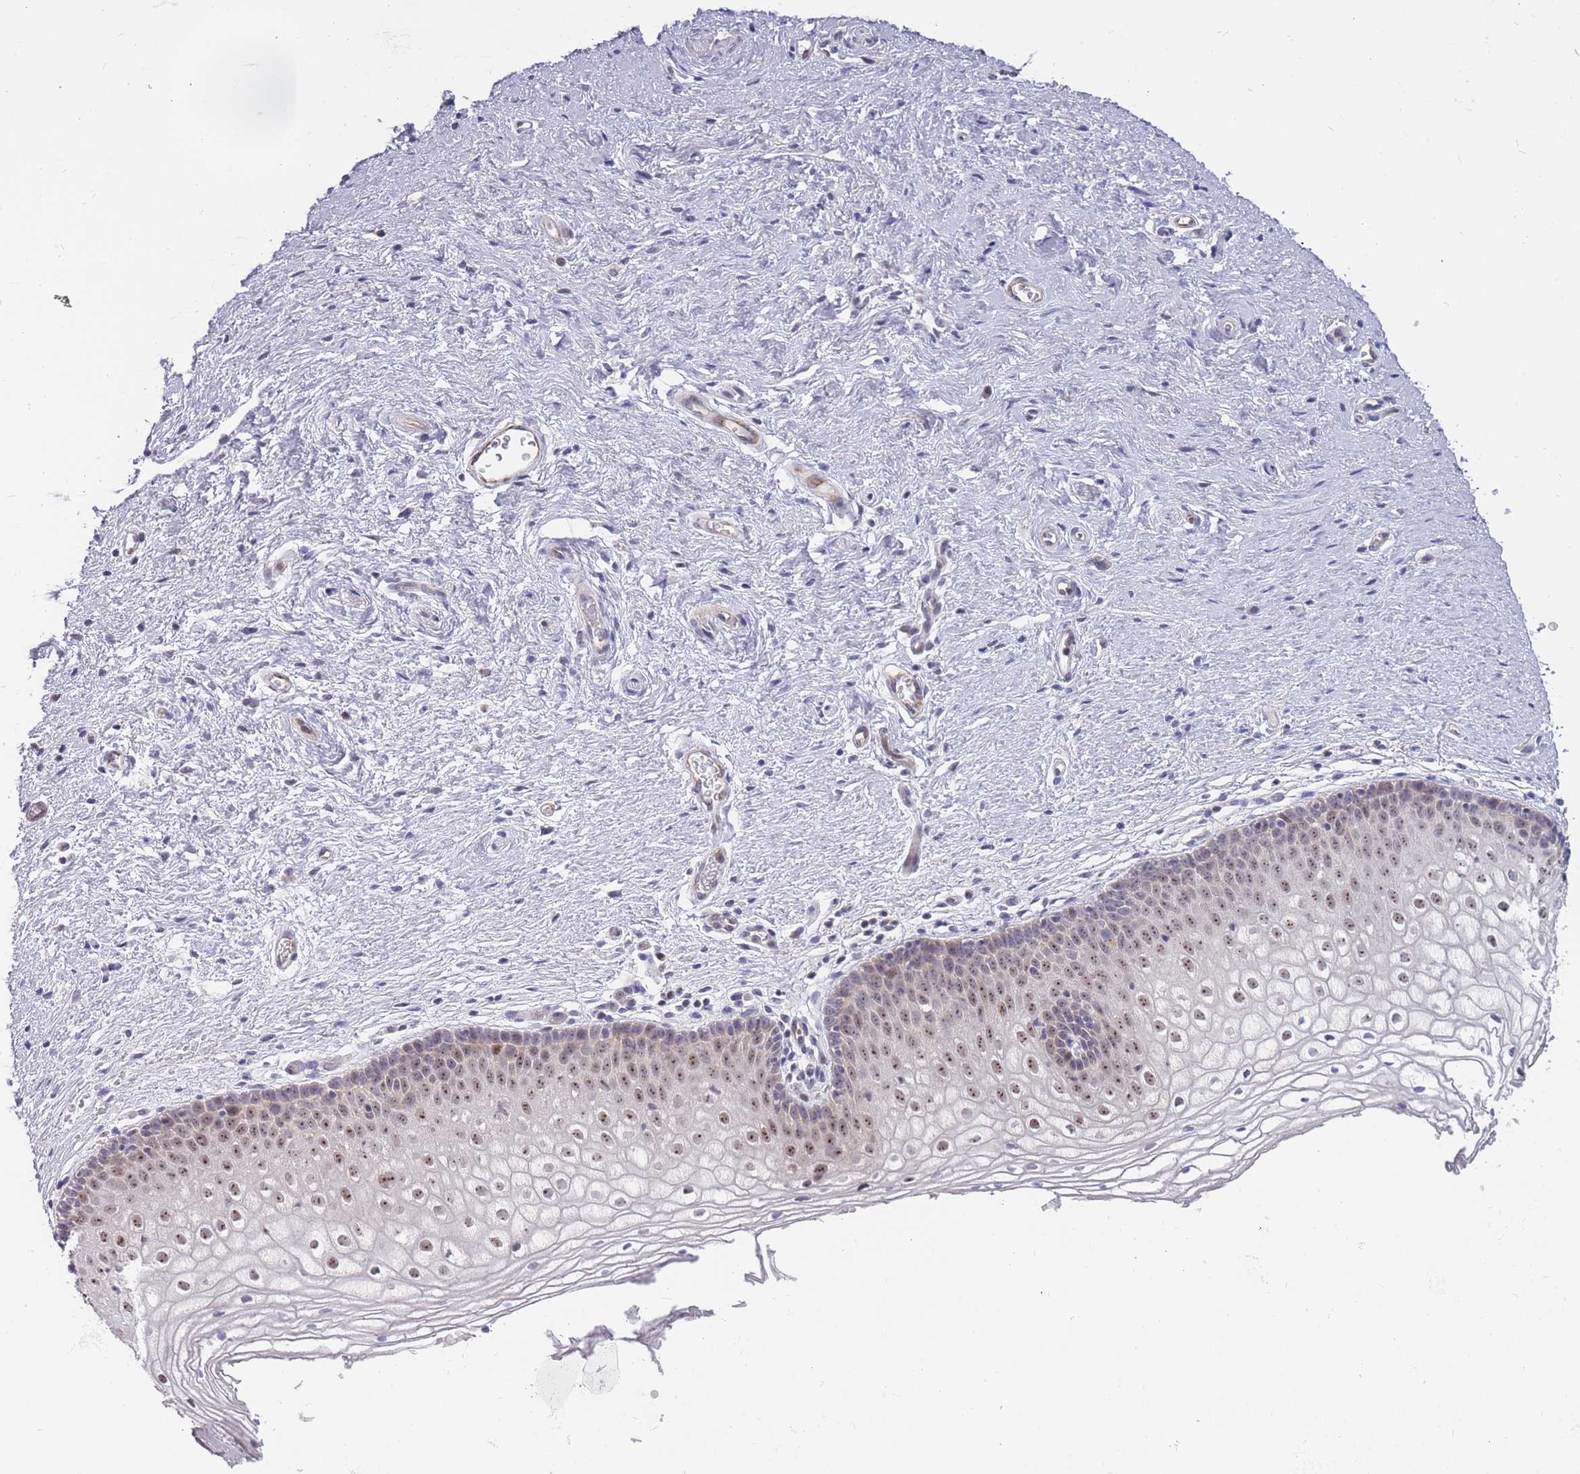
{"staining": {"intensity": "moderate", "quantity": "25%-75%", "location": "nuclear"}, "tissue": "vagina", "cell_type": "Squamous epithelial cells", "image_type": "normal", "snomed": [{"axis": "morphology", "description": "Normal tissue, NOS"}, {"axis": "topography", "description": "Vagina"}], "caption": "The histopathology image shows a brown stain indicating the presence of a protein in the nuclear of squamous epithelial cells in vagina.", "gene": "MCIDAS", "patient": {"sex": "female", "age": 60}}